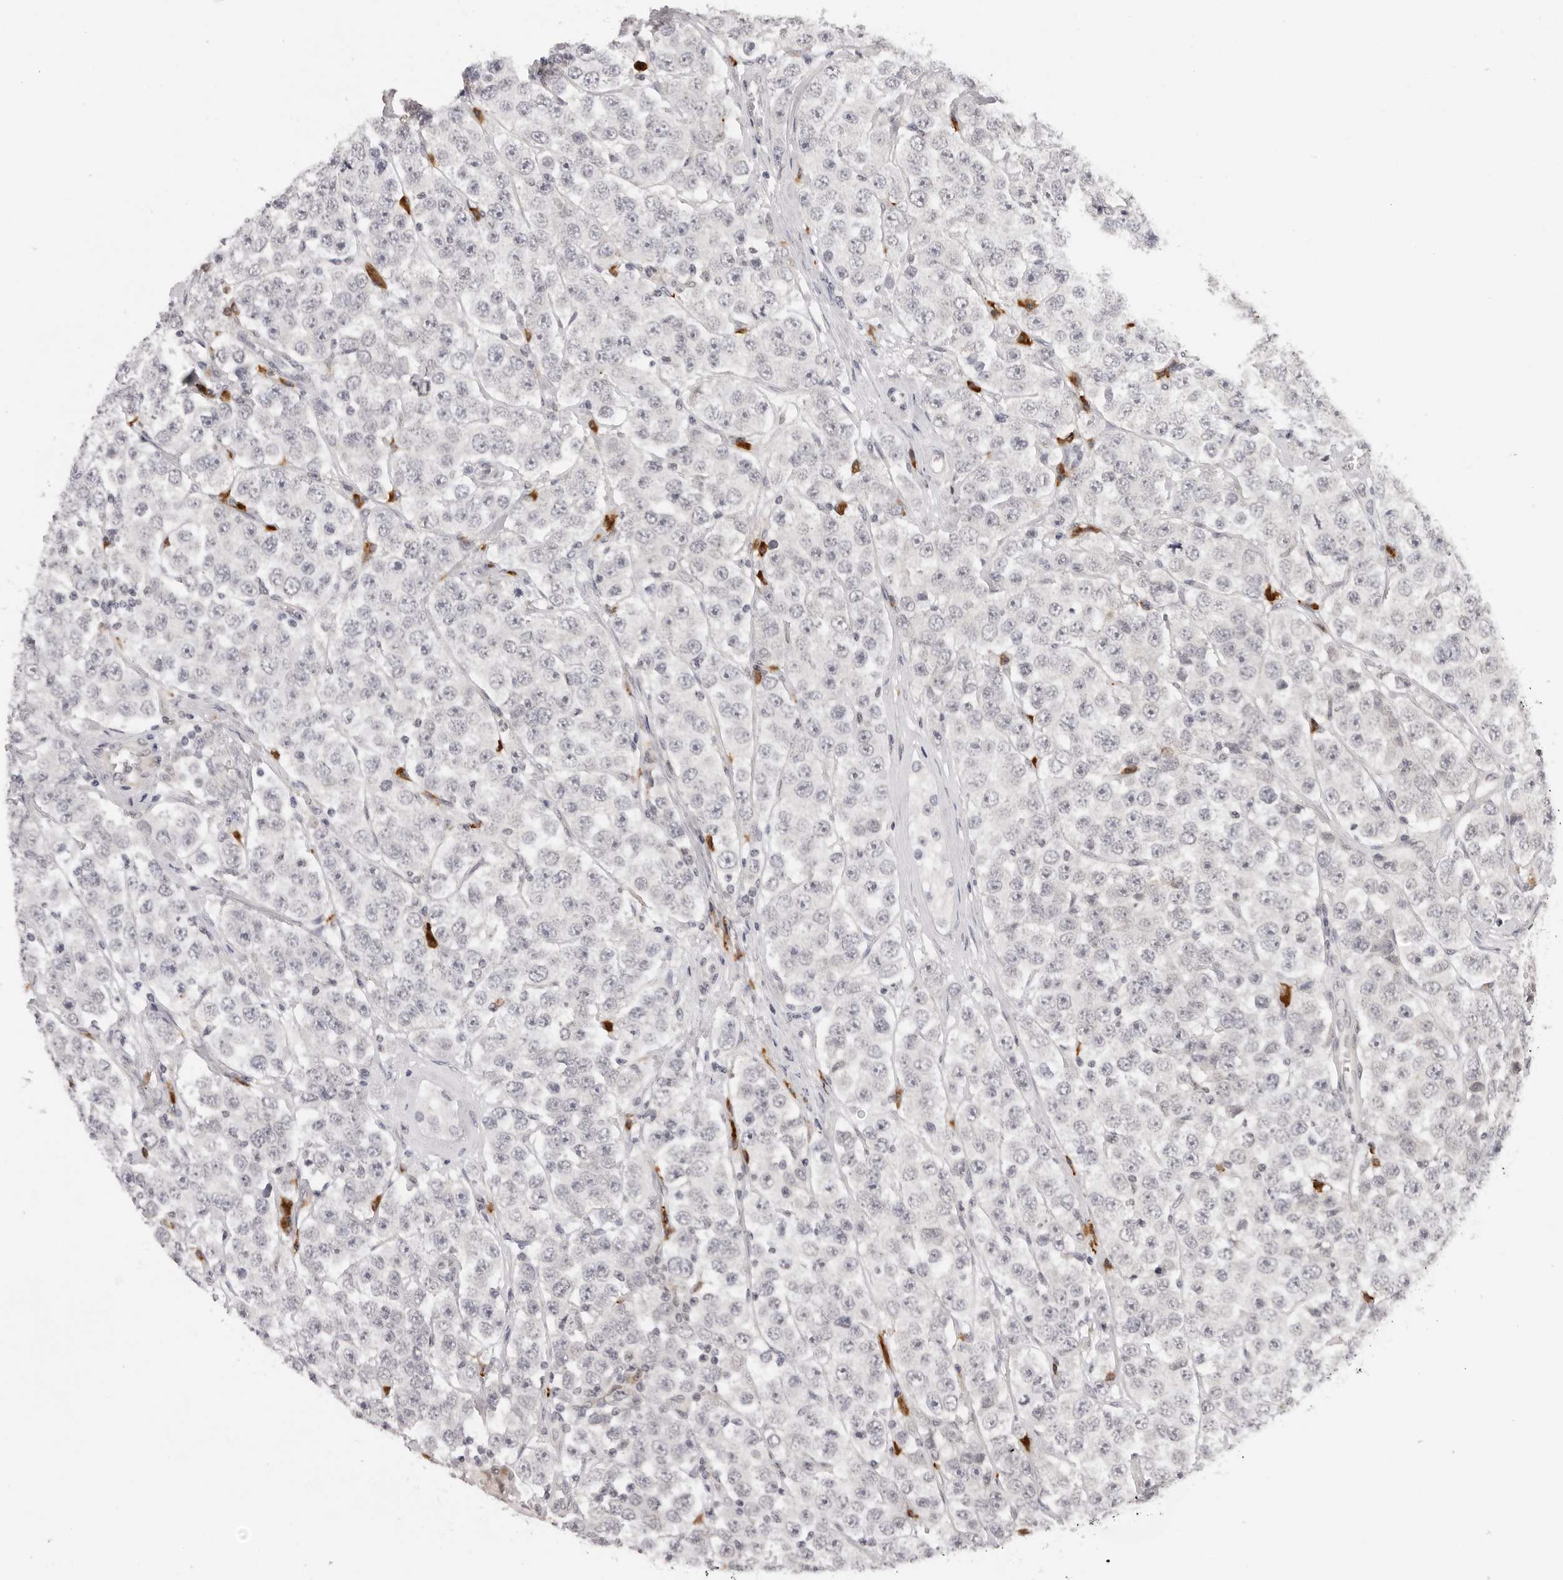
{"staining": {"intensity": "negative", "quantity": "none", "location": "none"}, "tissue": "testis cancer", "cell_type": "Tumor cells", "image_type": "cancer", "snomed": [{"axis": "morphology", "description": "Seminoma, NOS"}, {"axis": "topography", "description": "Testis"}], "caption": "DAB (3,3'-diaminobenzidine) immunohistochemical staining of seminoma (testis) displays no significant staining in tumor cells.", "gene": "IL17RA", "patient": {"sex": "male", "age": 28}}